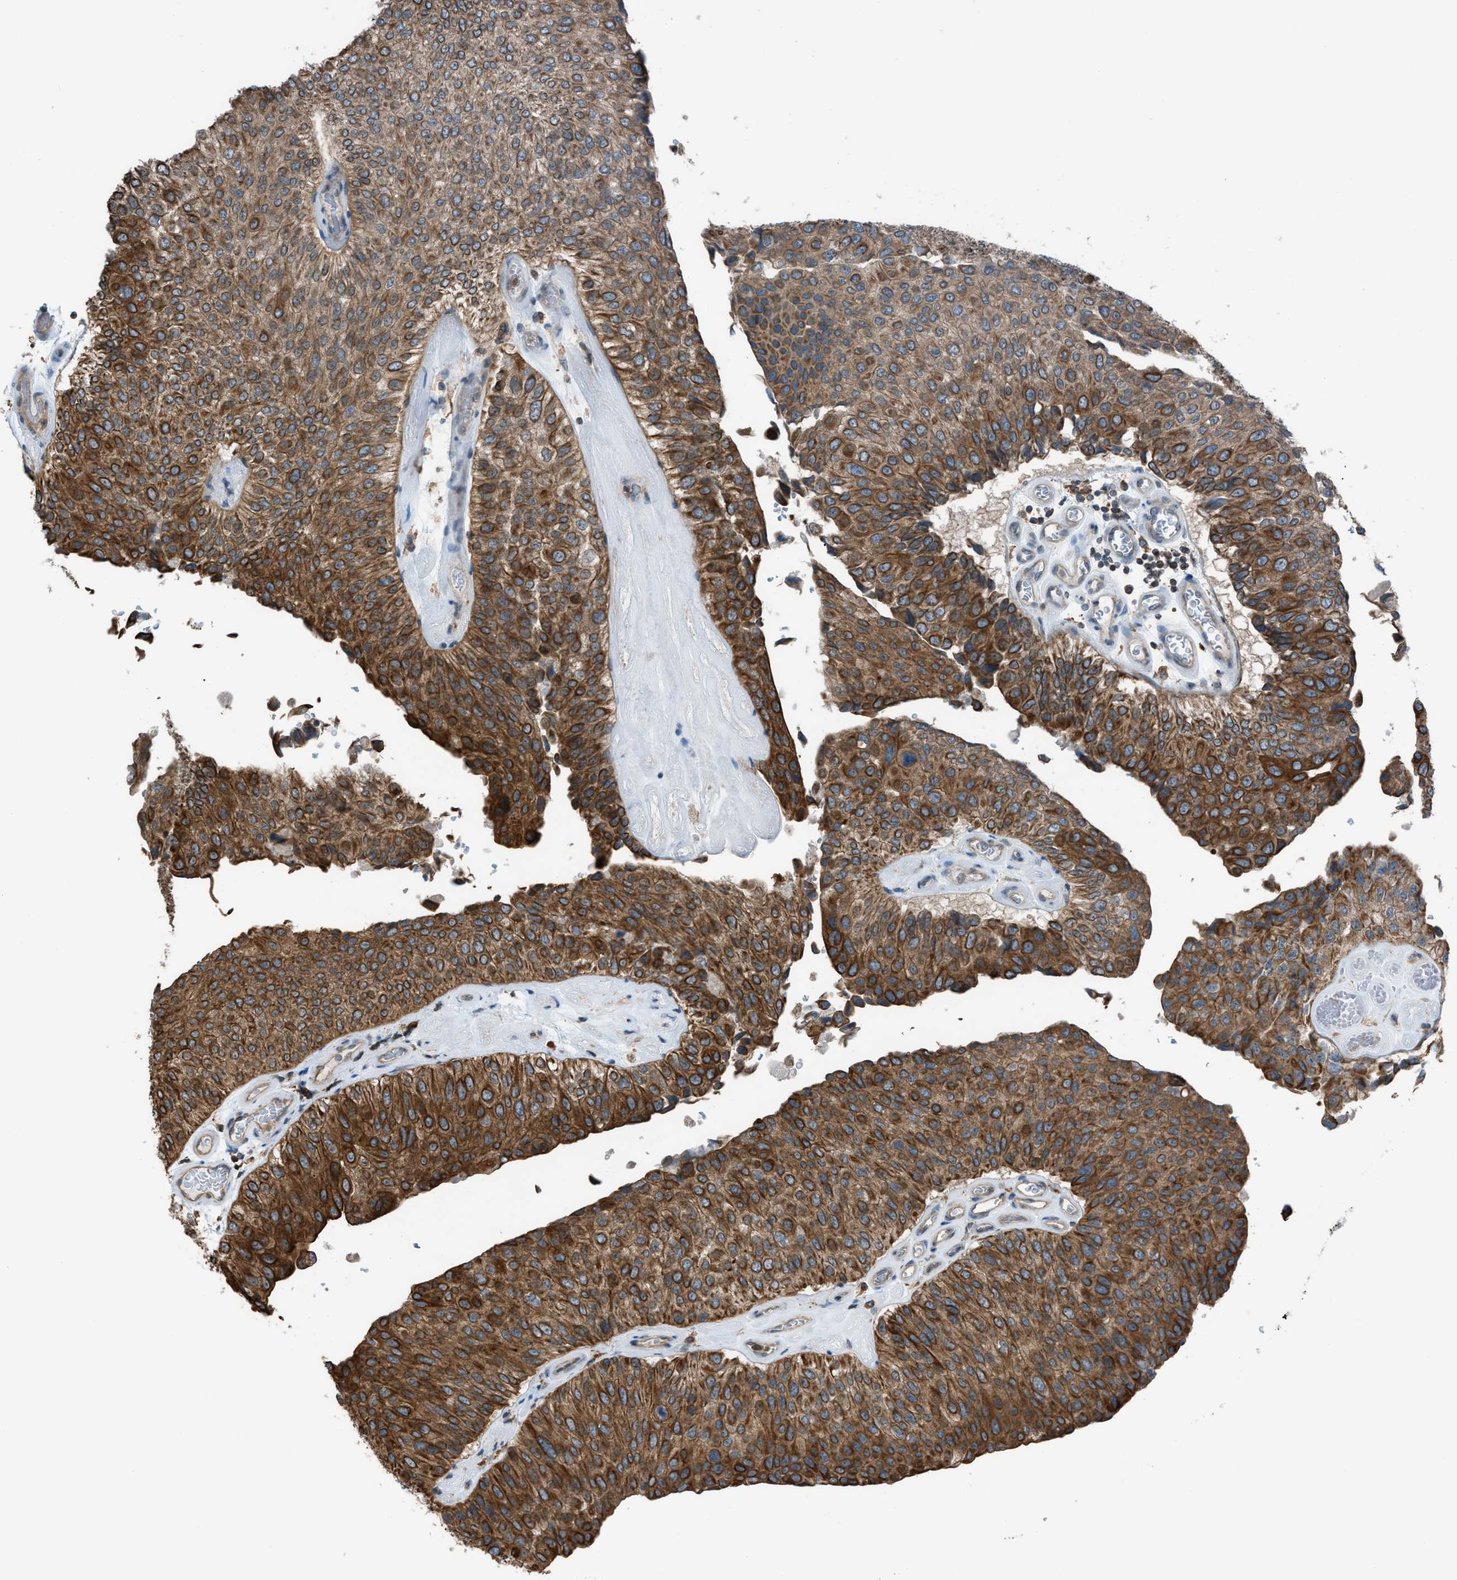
{"staining": {"intensity": "moderate", "quantity": ">75%", "location": "cytoplasmic/membranous"}, "tissue": "urothelial cancer", "cell_type": "Tumor cells", "image_type": "cancer", "snomed": [{"axis": "morphology", "description": "Urothelial carcinoma, High grade"}, {"axis": "topography", "description": "Kidney"}, {"axis": "topography", "description": "Urinary bladder"}], "caption": "A high-resolution histopathology image shows immunohistochemistry (IHC) staining of high-grade urothelial carcinoma, which reveals moderate cytoplasmic/membranous positivity in about >75% of tumor cells. (Brightfield microscopy of DAB IHC at high magnification).", "gene": "DYRK1A", "patient": {"sex": "male", "age": 77}}